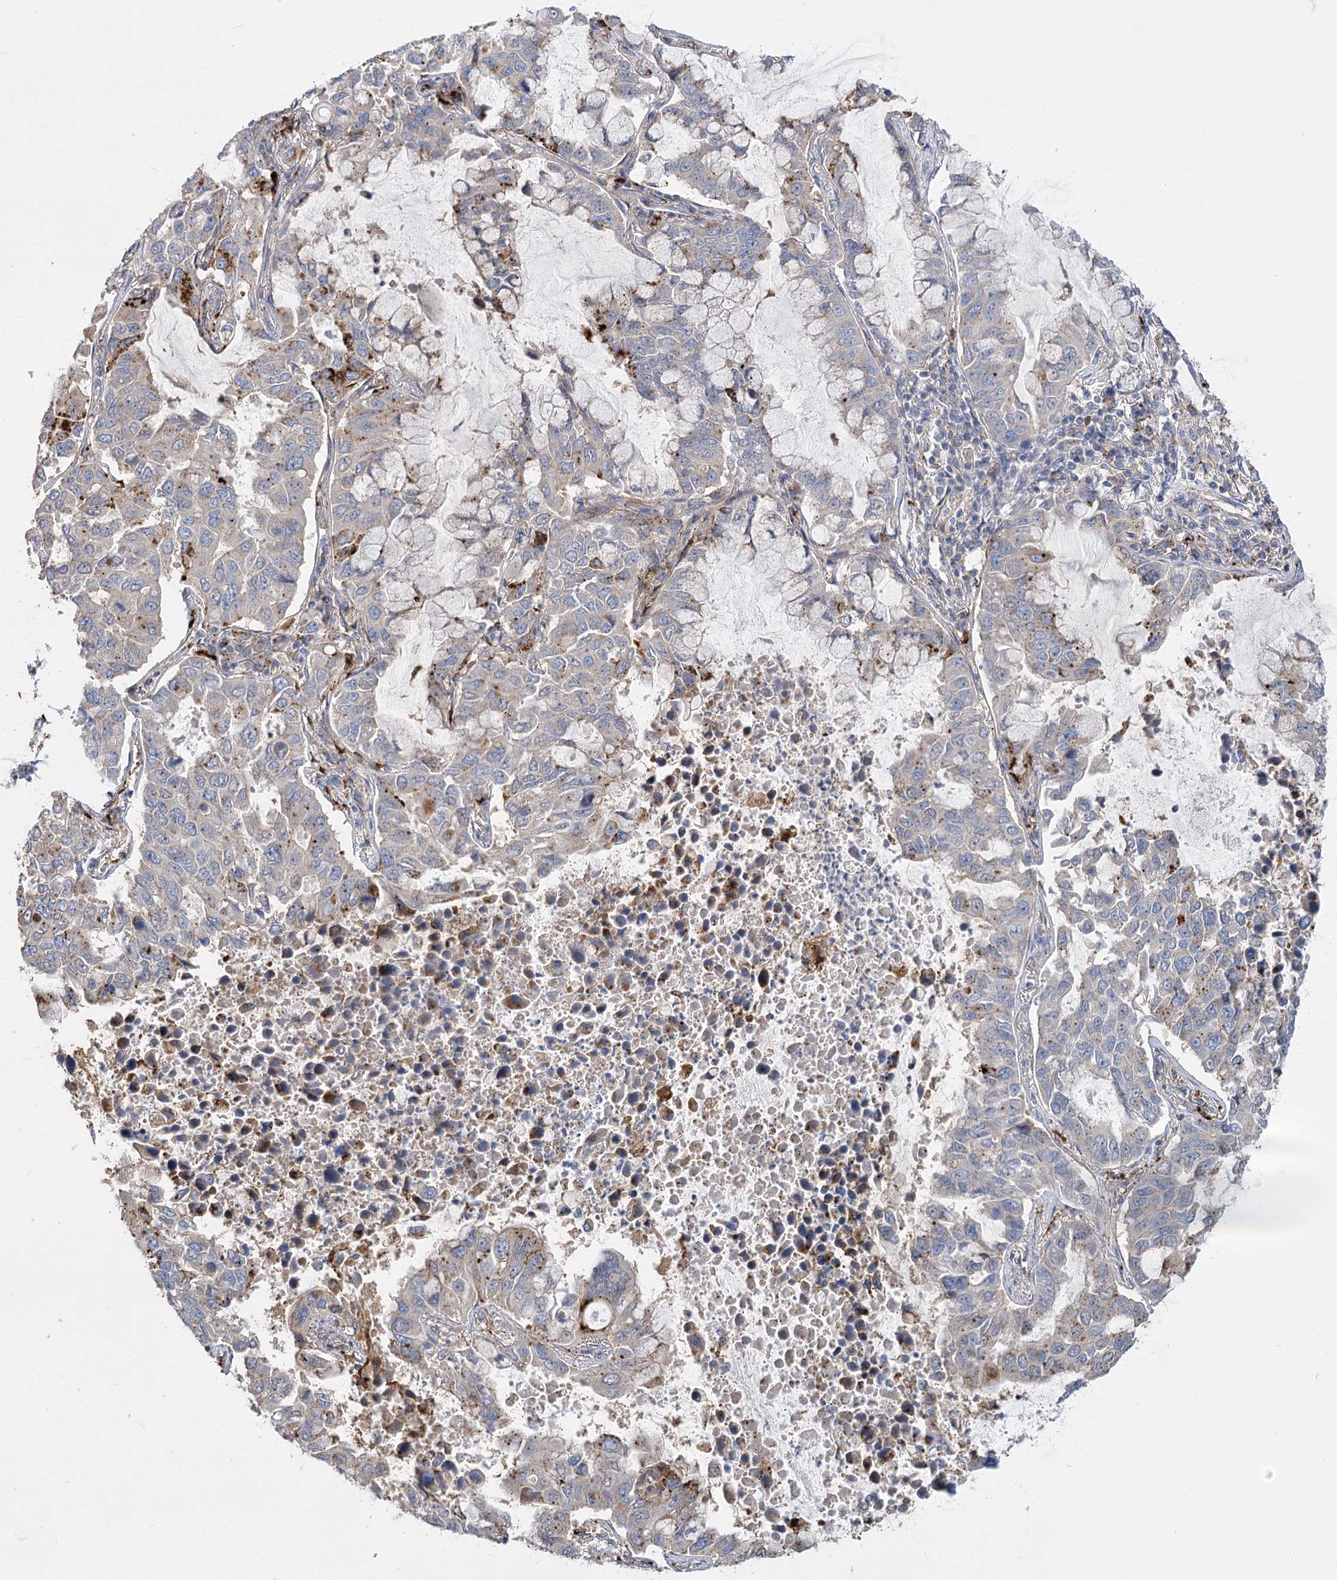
{"staining": {"intensity": "strong", "quantity": "25%-75%", "location": "cytoplasmic/membranous"}, "tissue": "lung cancer", "cell_type": "Tumor cells", "image_type": "cancer", "snomed": [{"axis": "morphology", "description": "Adenocarcinoma, NOS"}, {"axis": "topography", "description": "Lung"}], "caption": "Protein analysis of adenocarcinoma (lung) tissue exhibits strong cytoplasmic/membranous expression in approximately 25%-75% of tumor cells. Nuclei are stained in blue.", "gene": "GUSB", "patient": {"sex": "male", "age": 64}}